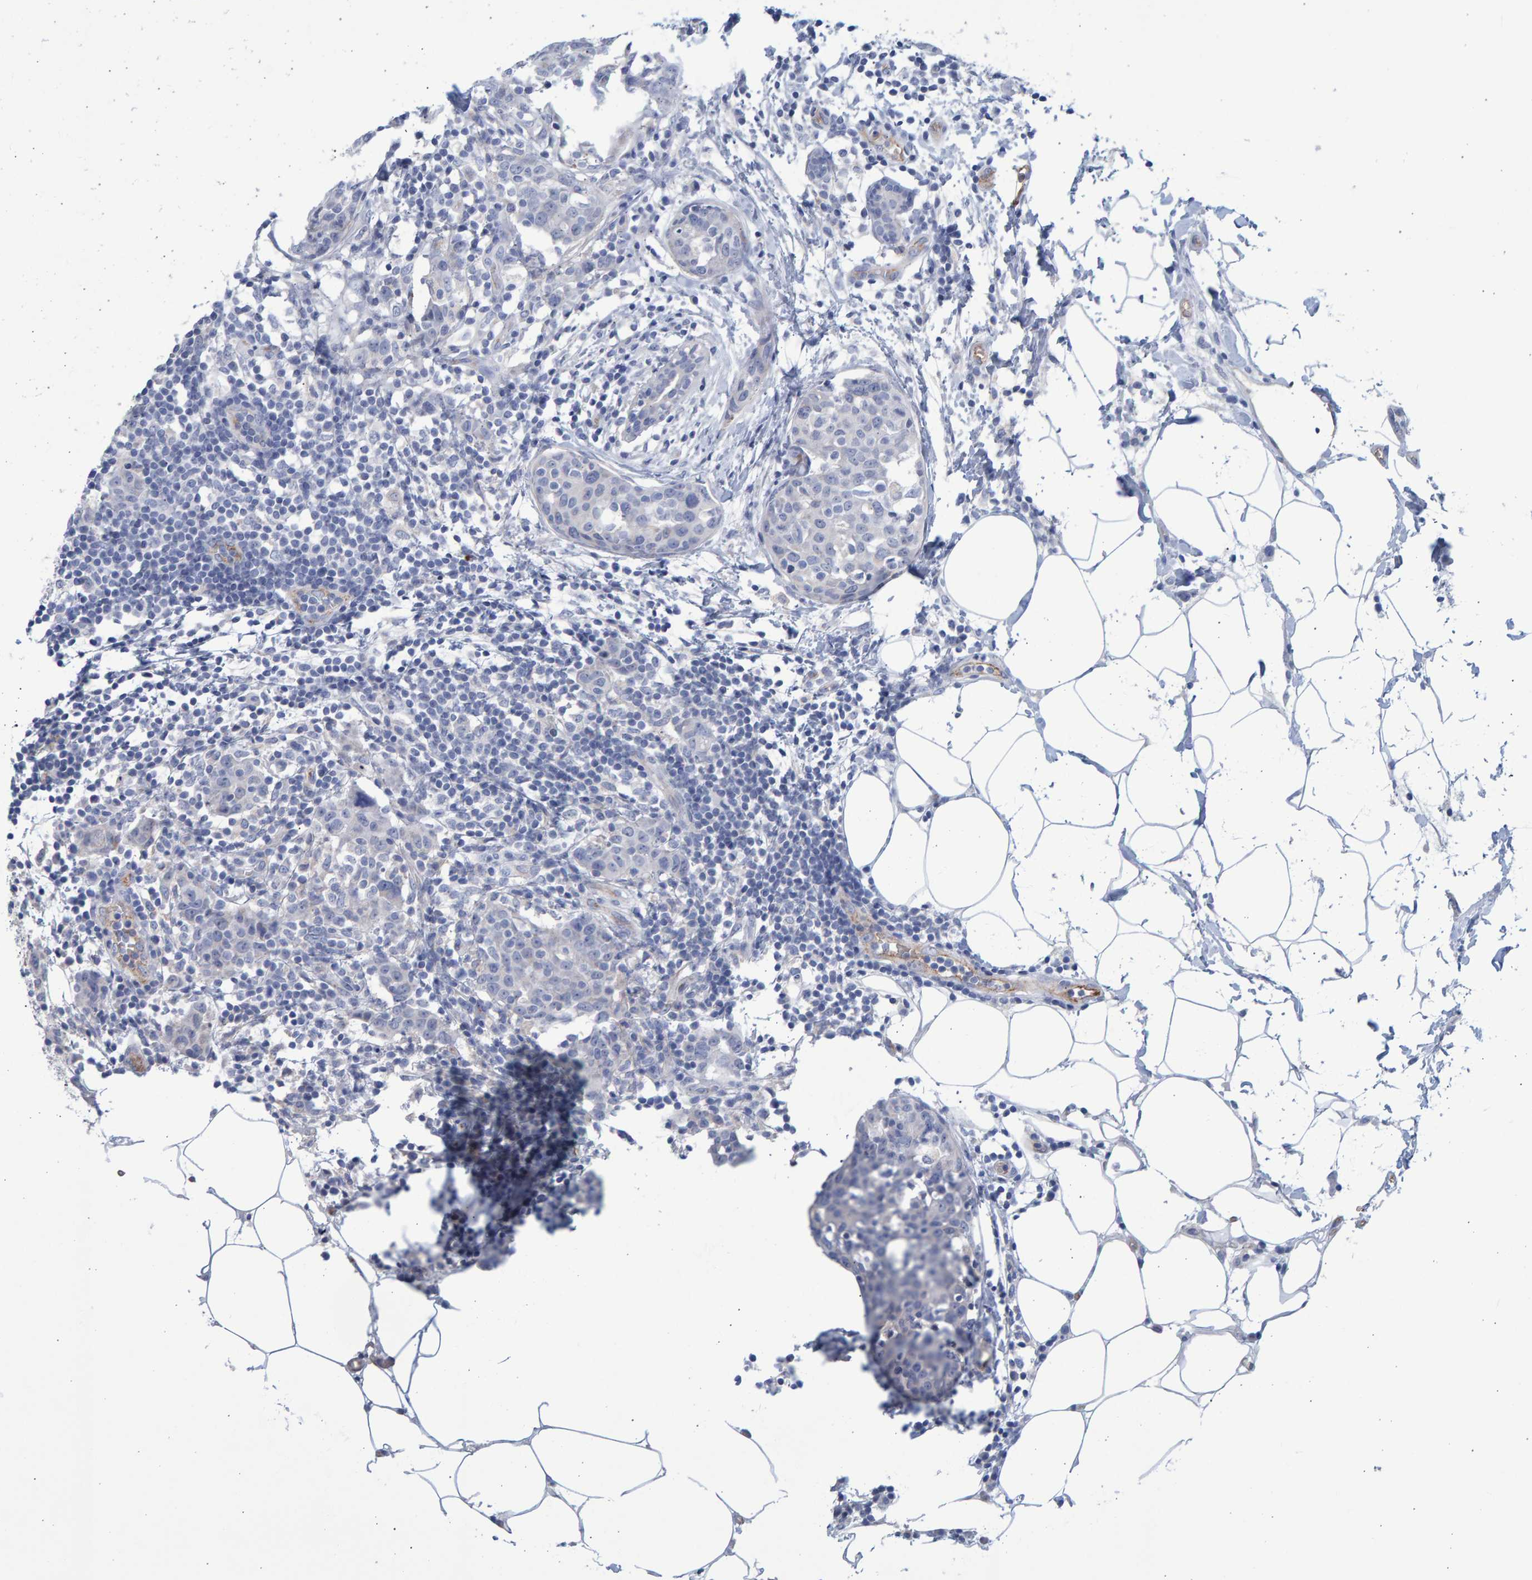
{"staining": {"intensity": "negative", "quantity": "none", "location": "none"}, "tissue": "breast cancer", "cell_type": "Tumor cells", "image_type": "cancer", "snomed": [{"axis": "morphology", "description": "Normal tissue, NOS"}, {"axis": "morphology", "description": "Duct carcinoma"}, {"axis": "topography", "description": "Breast"}], "caption": "This is an IHC histopathology image of human breast cancer (intraductal carcinoma). There is no staining in tumor cells.", "gene": "SLC34A3", "patient": {"sex": "female", "age": 37}}